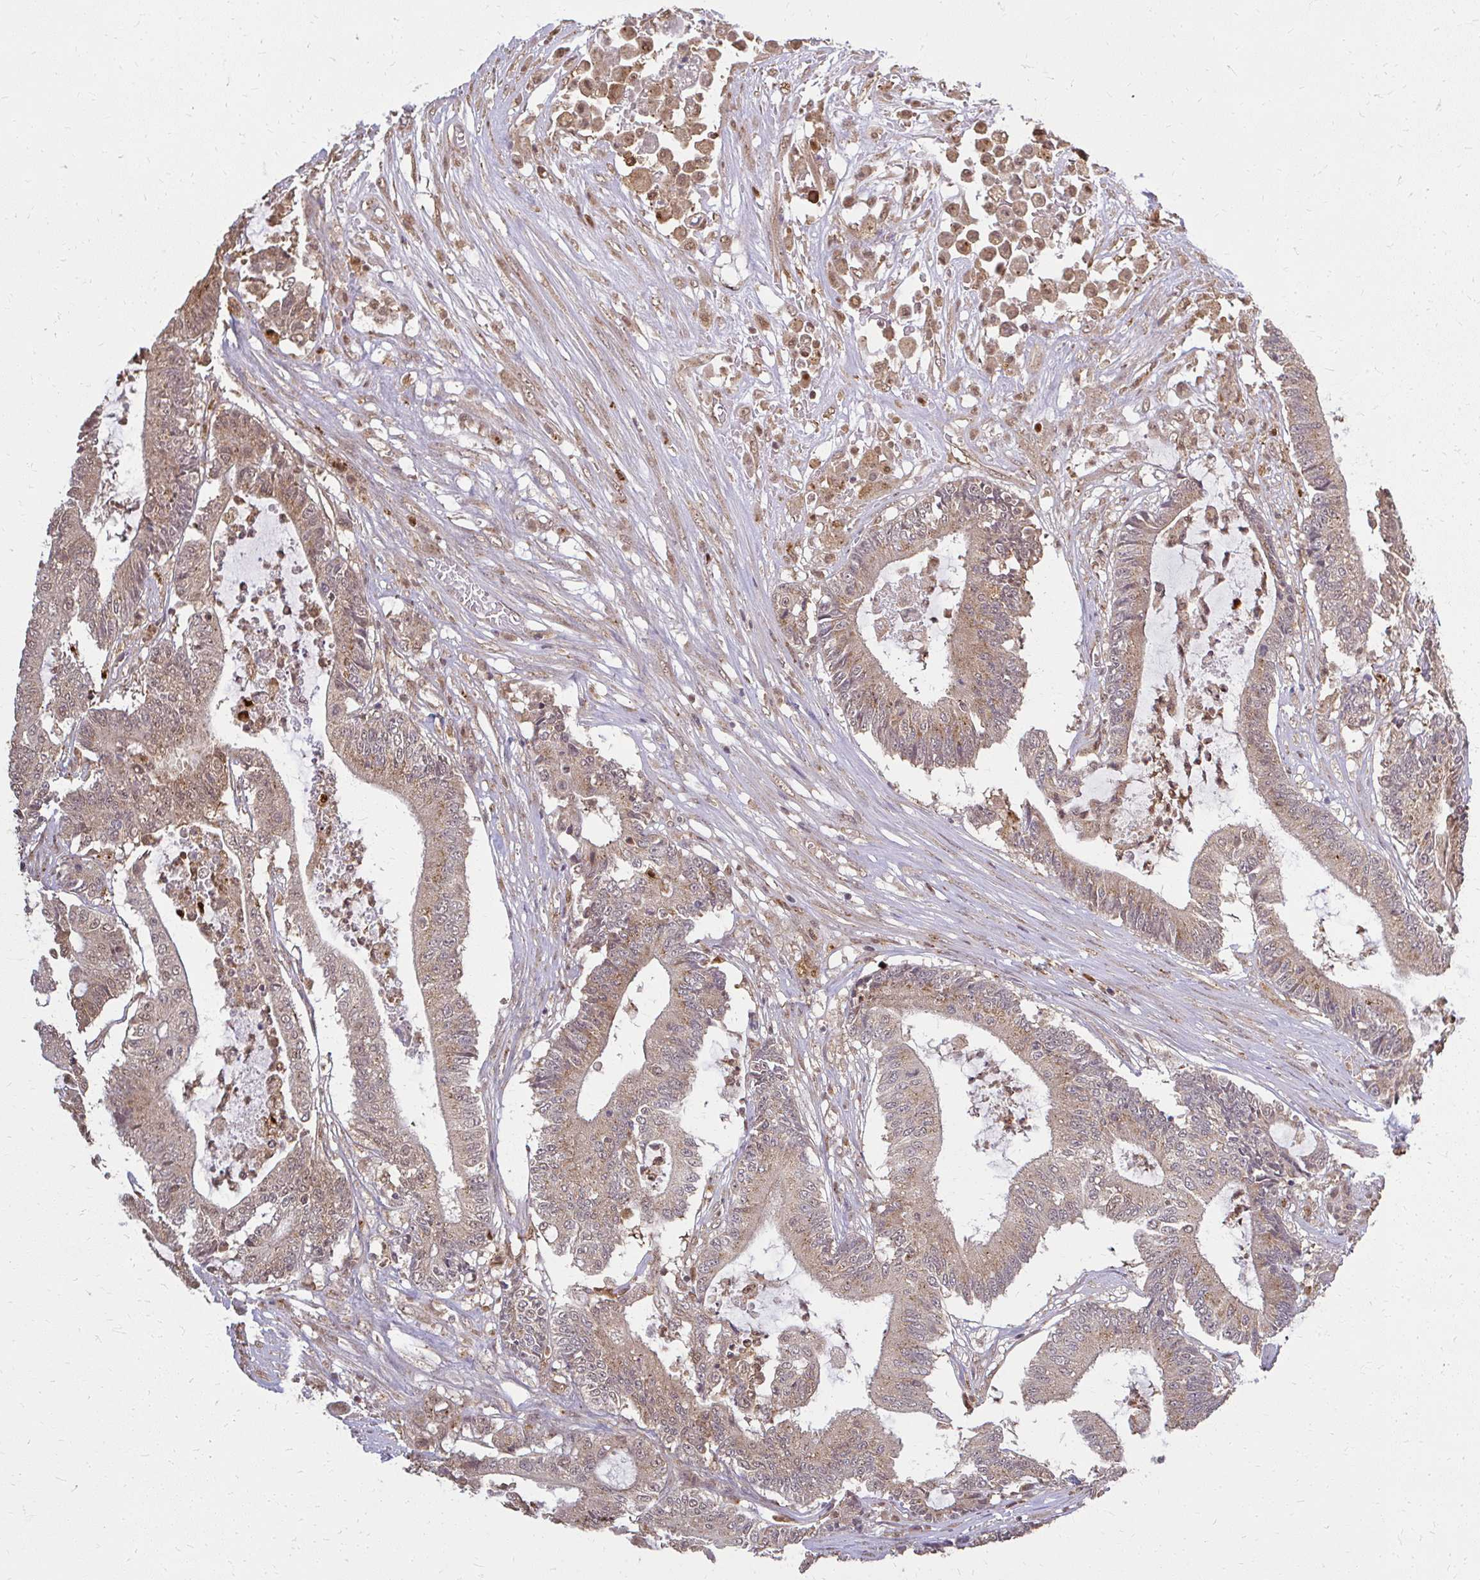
{"staining": {"intensity": "moderate", "quantity": ">75%", "location": "cytoplasmic/membranous,nuclear"}, "tissue": "colorectal cancer", "cell_type": "Tumor cells", "image_type": "cancer", "snomed": [{"axis": "morphology", "description": "Adenocarcinoma, NOS"}, {"axis": "topography", "description": "Colon"}], "caption": "DAB immunohistochemical staining of human colorectal cancer (adenocarcinoma) displays moderate cytoplasmic/membranous and nuclear protein staining in about >75% of tumor cells. The protein of interest is stained brown, and the nuclei are stained in blue (DAB IHC with brightfield microscopy, high magnification).", "gene": "LARS2", "patient": {"sex": "female", "age": 84}}